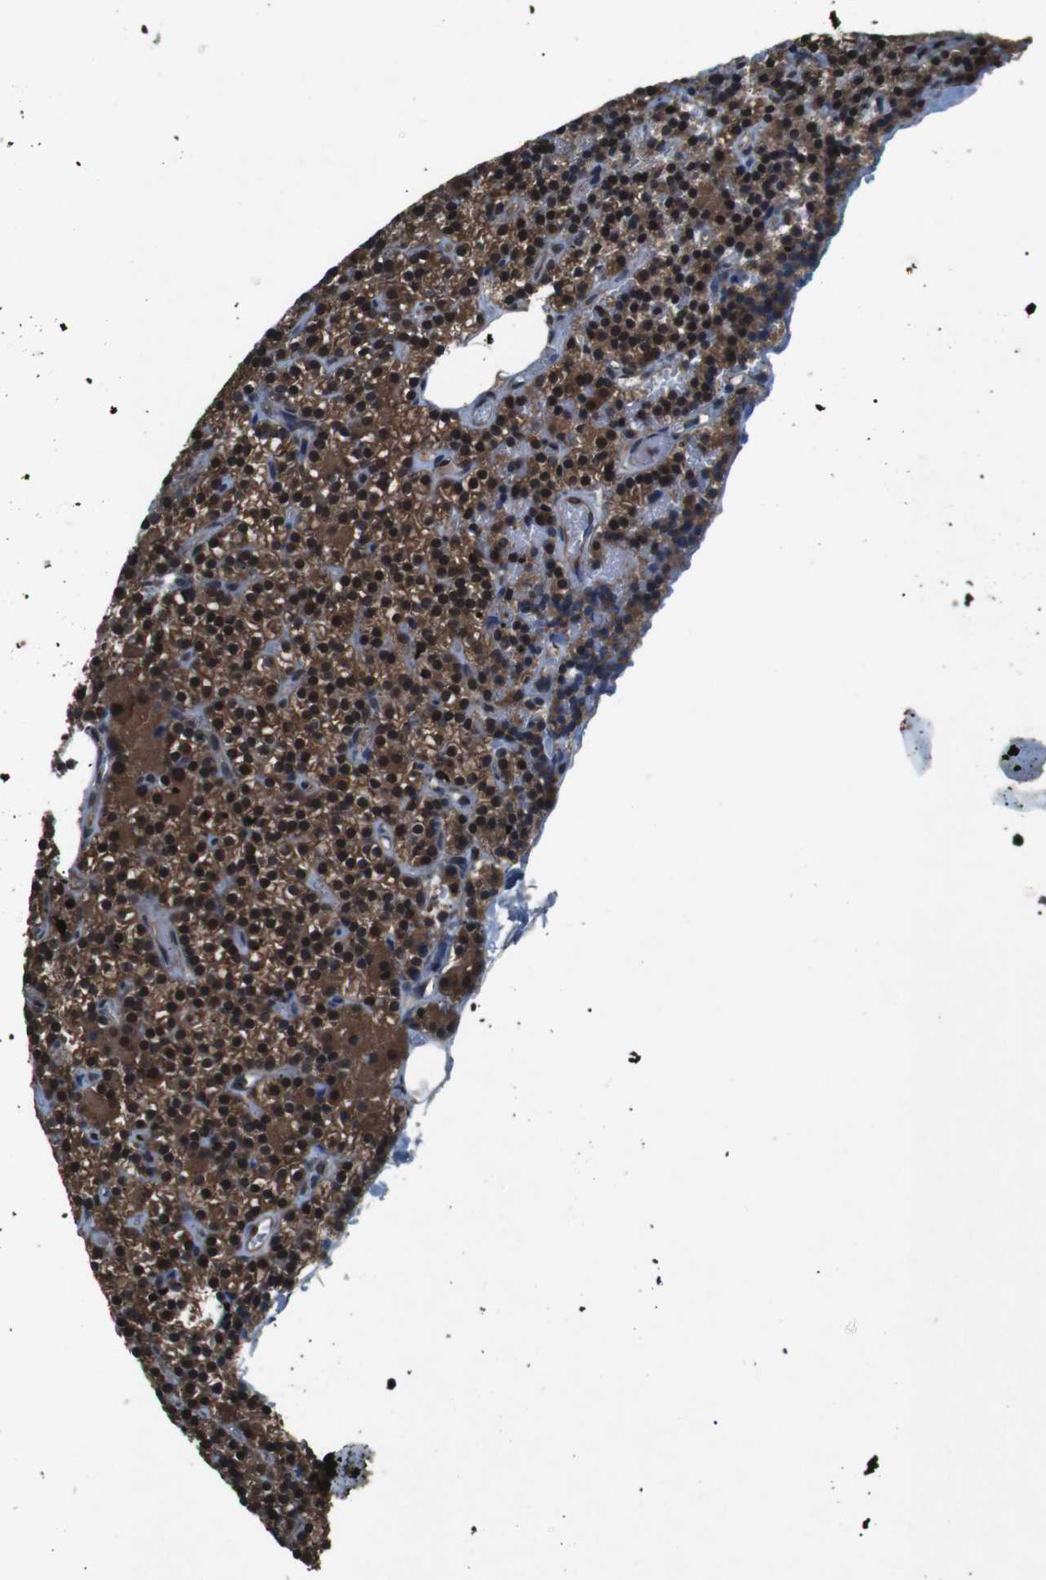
{"staining": {"intensity": "strong", "quantity": ">75%", "location": "cytoplasmic/membranous,nuclear"}, "tissue": "parathyroid gland", "cell_type": "Glandular cells", "image_type": "normal", "snomed": [{"axis": "morphology", "description": "Normal tissue, NOS"}, {"axis": "morphology", "description": "Hyperplasia, NOS"}, {"axis": "topography", "description": "Parathyroid gland"}], "caption": "Protein positivity by immunohistochemistry (IHC) exhibits strong cytoplasmic/membranous,nuclear expression in about >75% of glandular cells in benign parathyroid gland.", "gene": "SOCS1", "patient": {"sex": "male", "age": 44}}